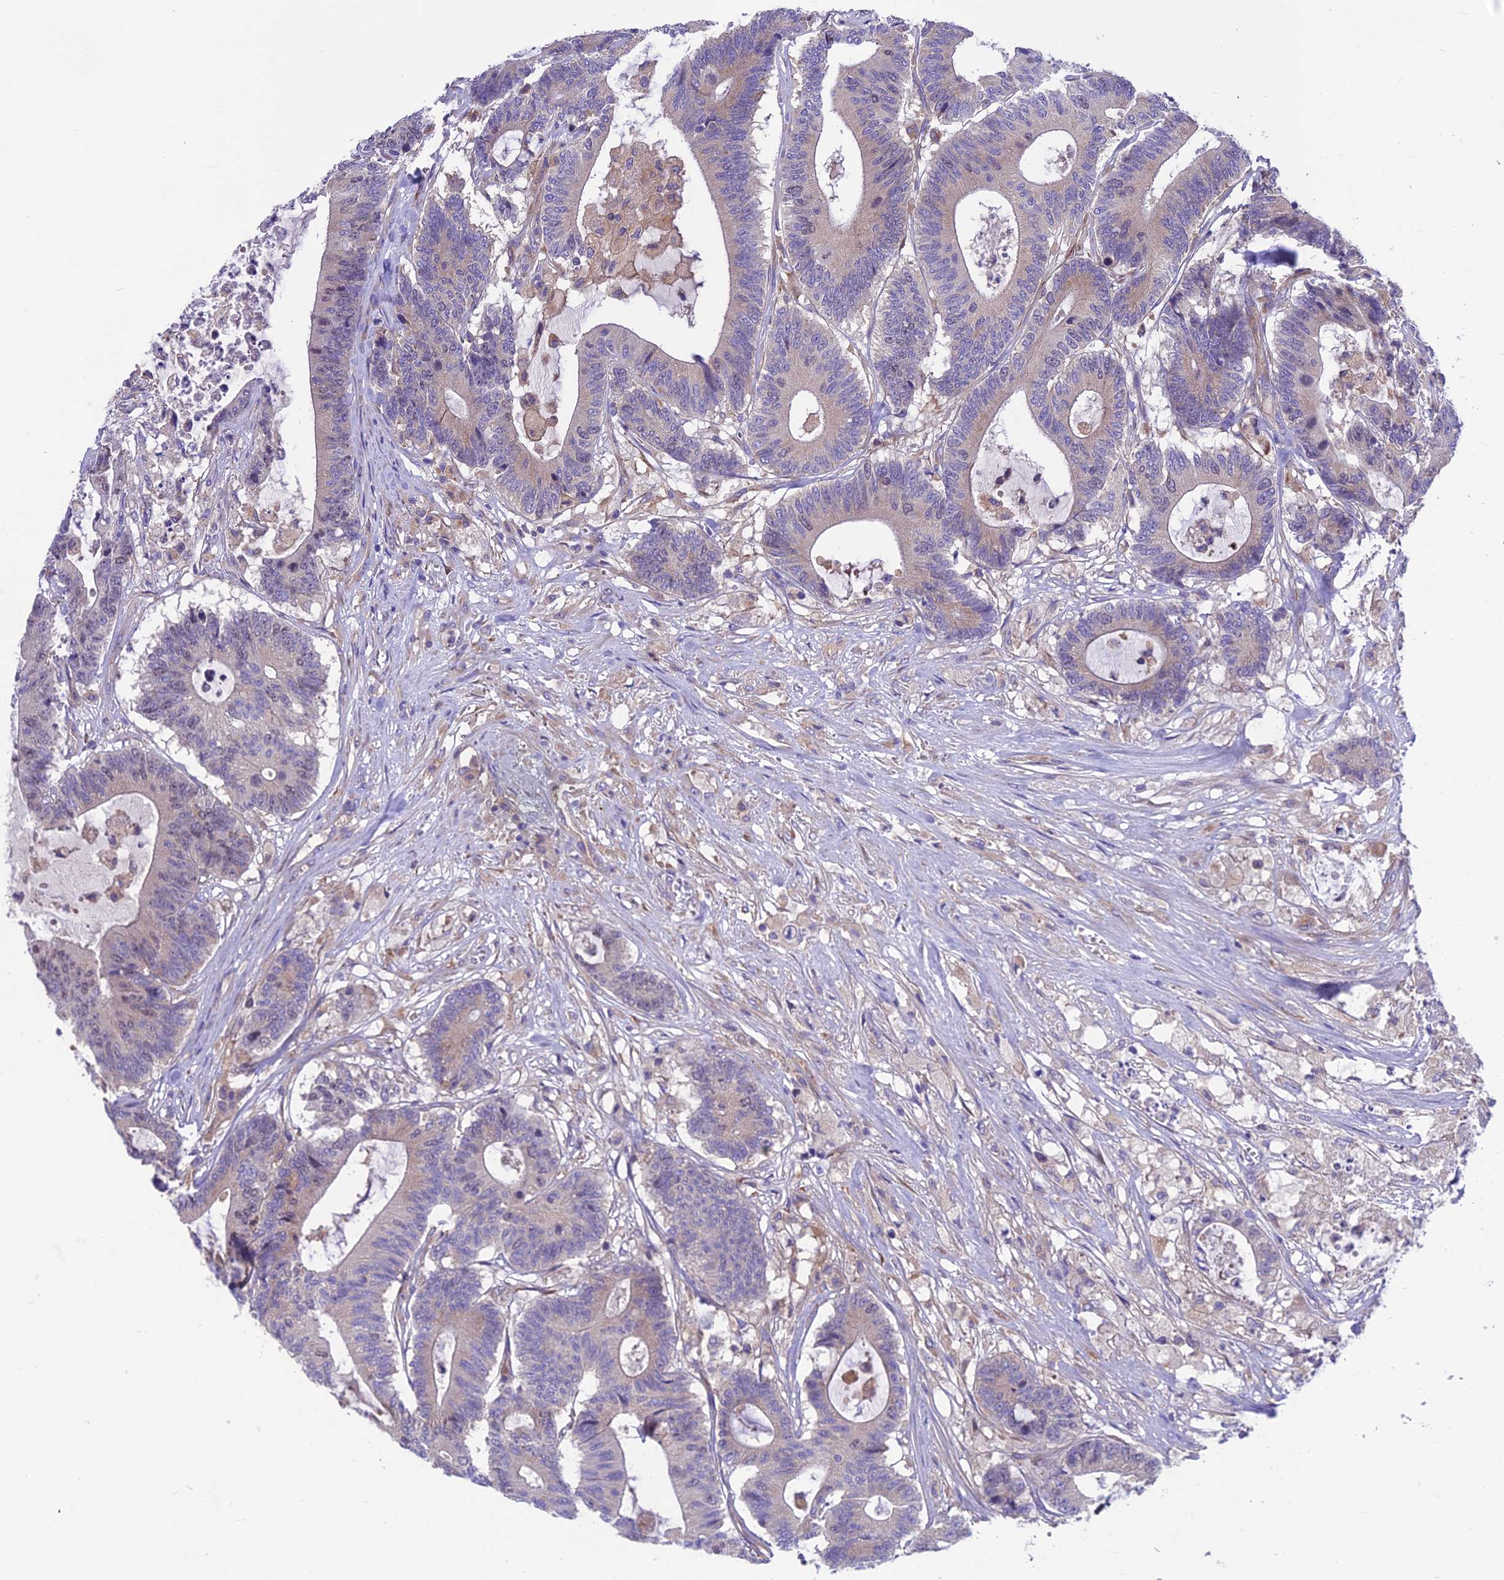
{"staining": {"intensity": "weak", "quantity": "<25%", "location": "cytoplasmic/membranous"}, "tissue": "colorectal cancer", "cell_type": "Tumor cells", "image_type": "cancer", "snomed": [{"axis": "morphology", "description": "Adenocarcinoma, NOS"}, {"axis": "topography", "description": "Colon"}], "caption": "A histopathology image of human colorectal cancer (adenocarcinoma) is negative for staining in tumor cells. (Brightfield microscopy of DAB (3,3'-diaminobenzidine) IHC at high magnification).", "gene": "VPS16", "patient": {"sex": "female", "age": 84}}